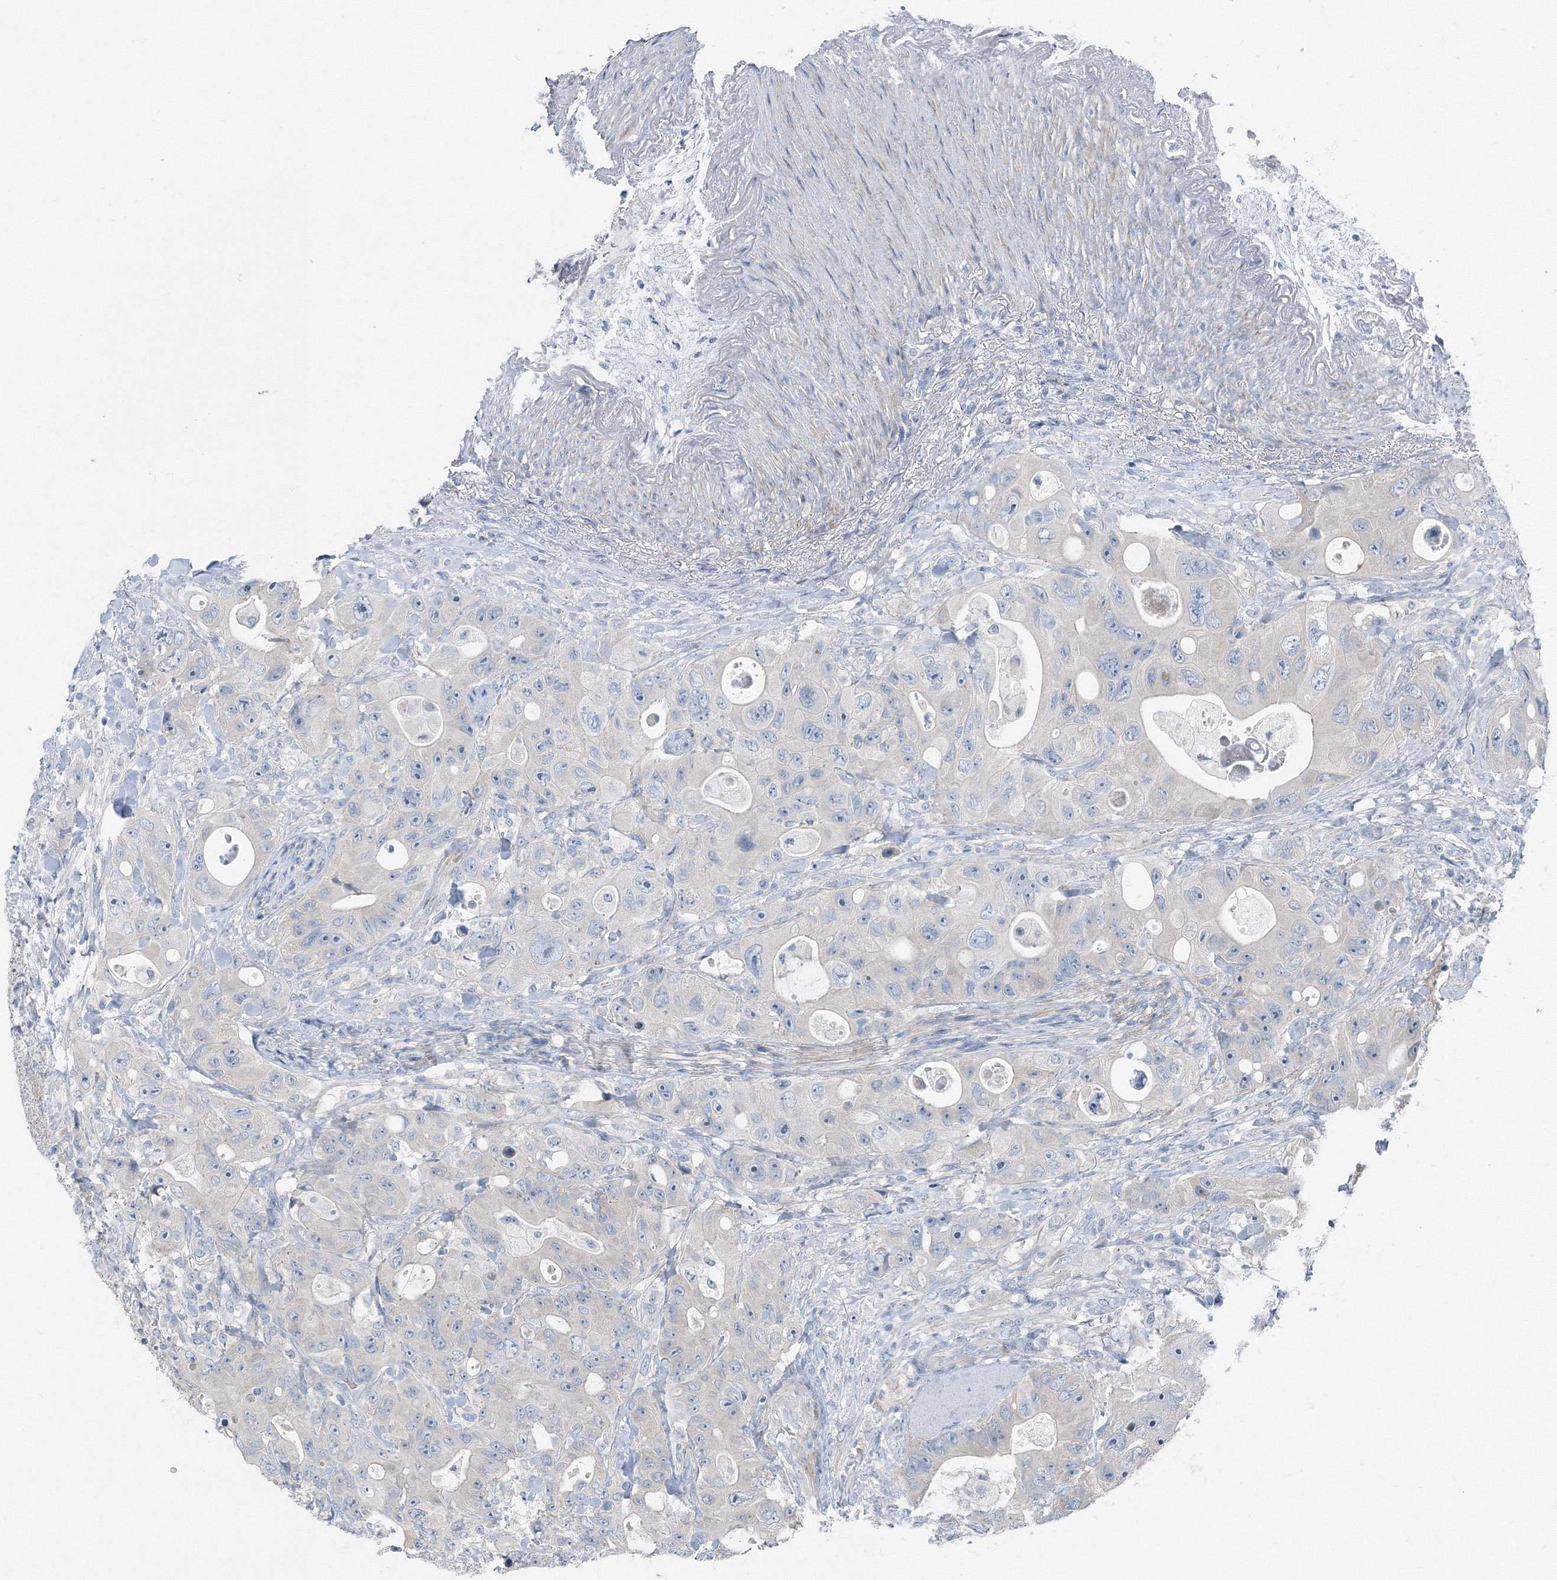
{"staining": {"intensity": "negative", "quantity": "none", "location": "none"}, "tissue": "colorectal cancer", "cell_type": "Tumor cells", "image_type": "cancer", "snomed": [{"axis": "morphology", "description": "Adenocarcinoma, NOS"}, {"axis": "topography", "description": "Colon"}], "caption": "This micrograph is of colorectal cancer (adenocarcinoma) stained with immunohistochemistry to label a protein in brown with the nuclei are counter-stained blue. There is no positivity in tumor cells.", "gene": "AASDH", "patient": {"sex": "female", "age": 46}}